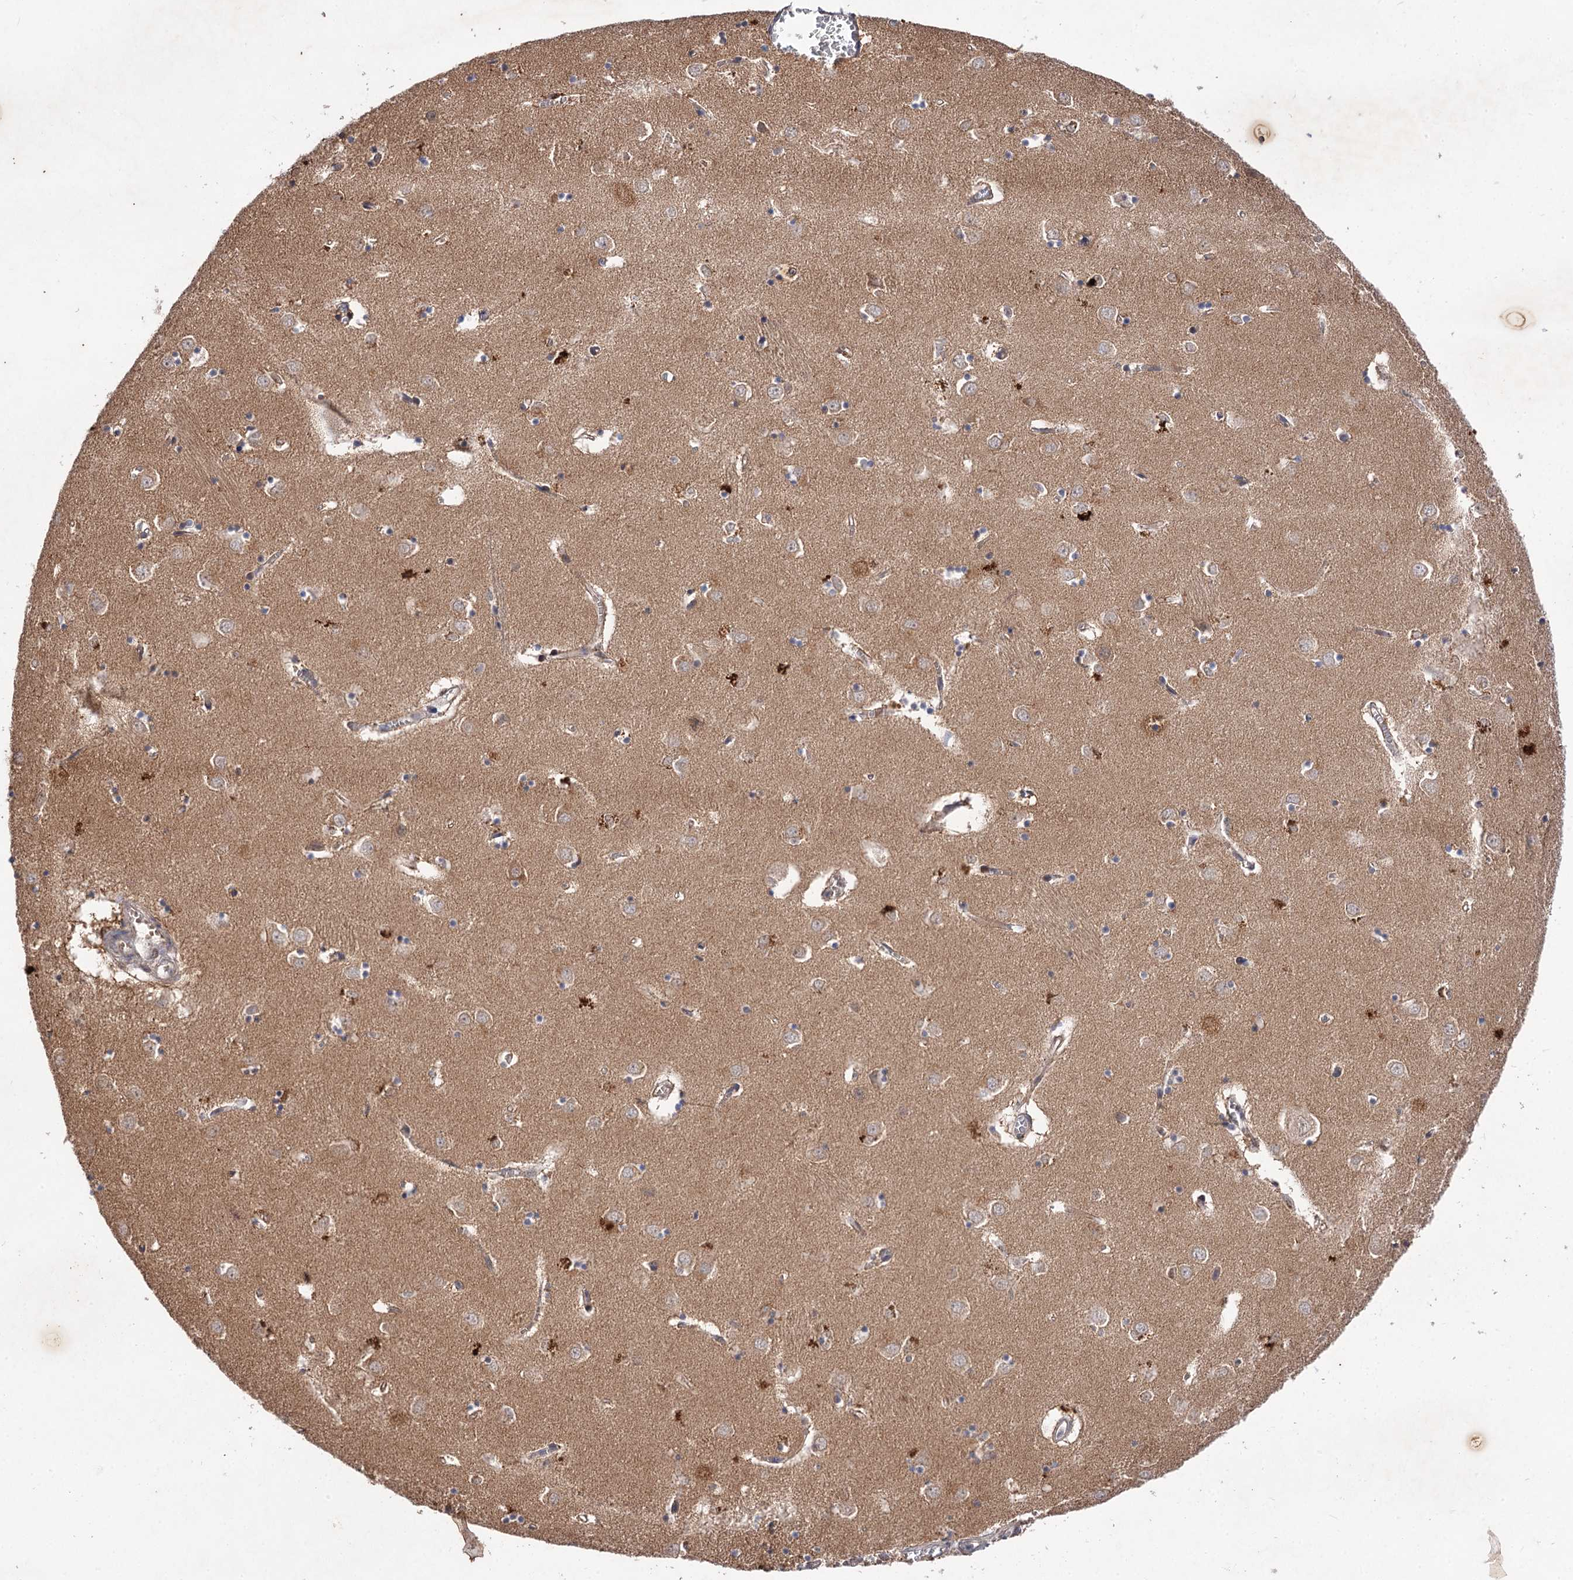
{"staining": {"intensity": "moderate", "quantity": "<25%", "location": "cytoplasmic/membranous"}, "tissue": "caudate", "cell_type": "Glial cells", "image_type": "normal", "snomed": [{"axis": "morphology", "description": "Normal tissue, NOS"}, {"axis": "topography", "description": "Lateral ventricle wall"}], "caption": "A low amount of moderate cytoplasmic/membranous staining is present in about <25% of glial cells in benign caudate.", "gene": "FBXW8", "patient": {"sex": "male", "age": 70}}